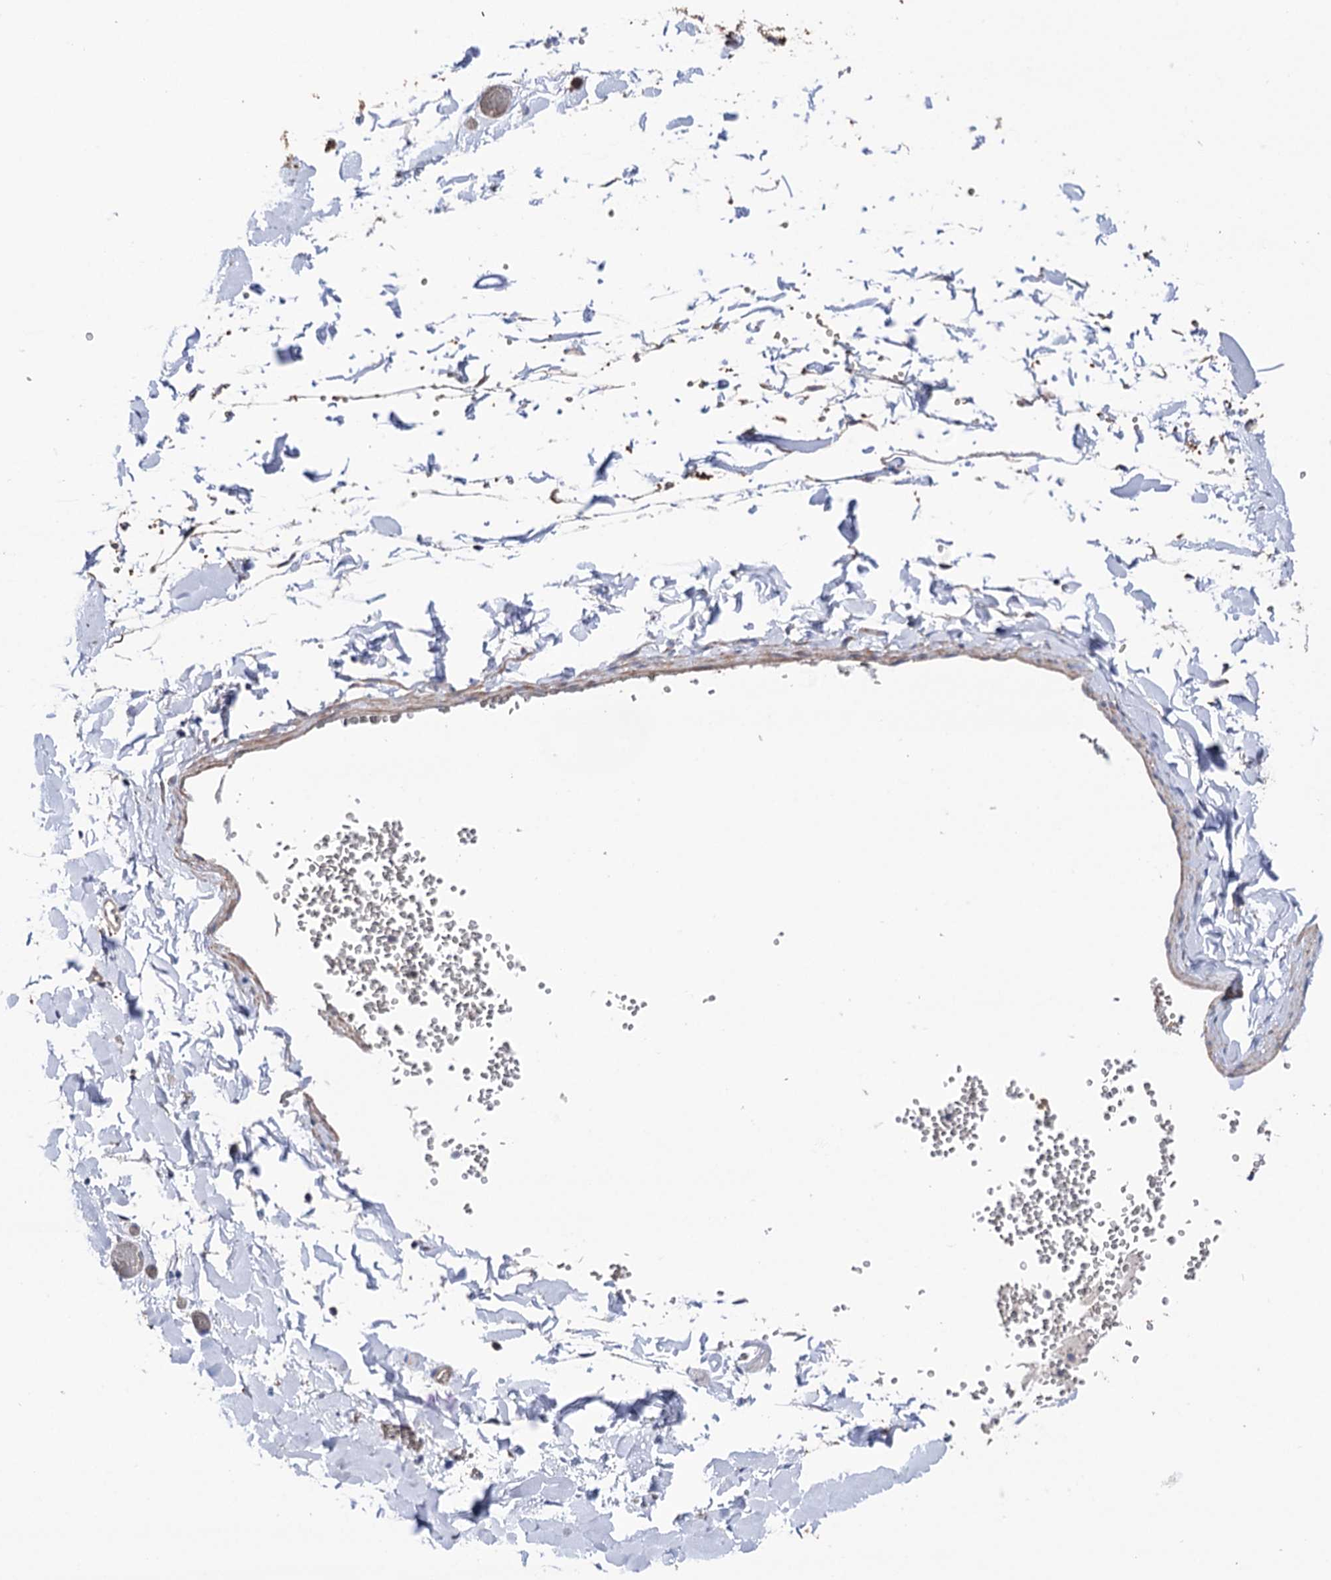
{"staining": {"intensity": "moderate", "quantity": ">75%", "location": "cytoplasmic/membranous"}, "tissue": "adipose tissue", "cell_type": "Adipocytes", "image_type": "normal", "snomed": [{"axis": "morphology", "description": "Normal tissue, NOS"}, {"axis": "topography", "description": "Gallbladder"}, {"axis": "topography", "description": "Peripheral nerve tissue"}], "caption": "Immunohistochemical staining of normal human adipose tissue exhibits moderate cytoplasmic/membranous protein positivity in approximately >75% of adipocytes. (Stains: DAB (3,3'-diaminobenzidine) in brown, nuclei in blue, Microscopy: brightfield microscopy at high magnification).", "gene": "SUCLA2", "patient": {"sex": "male", "age": 38}}